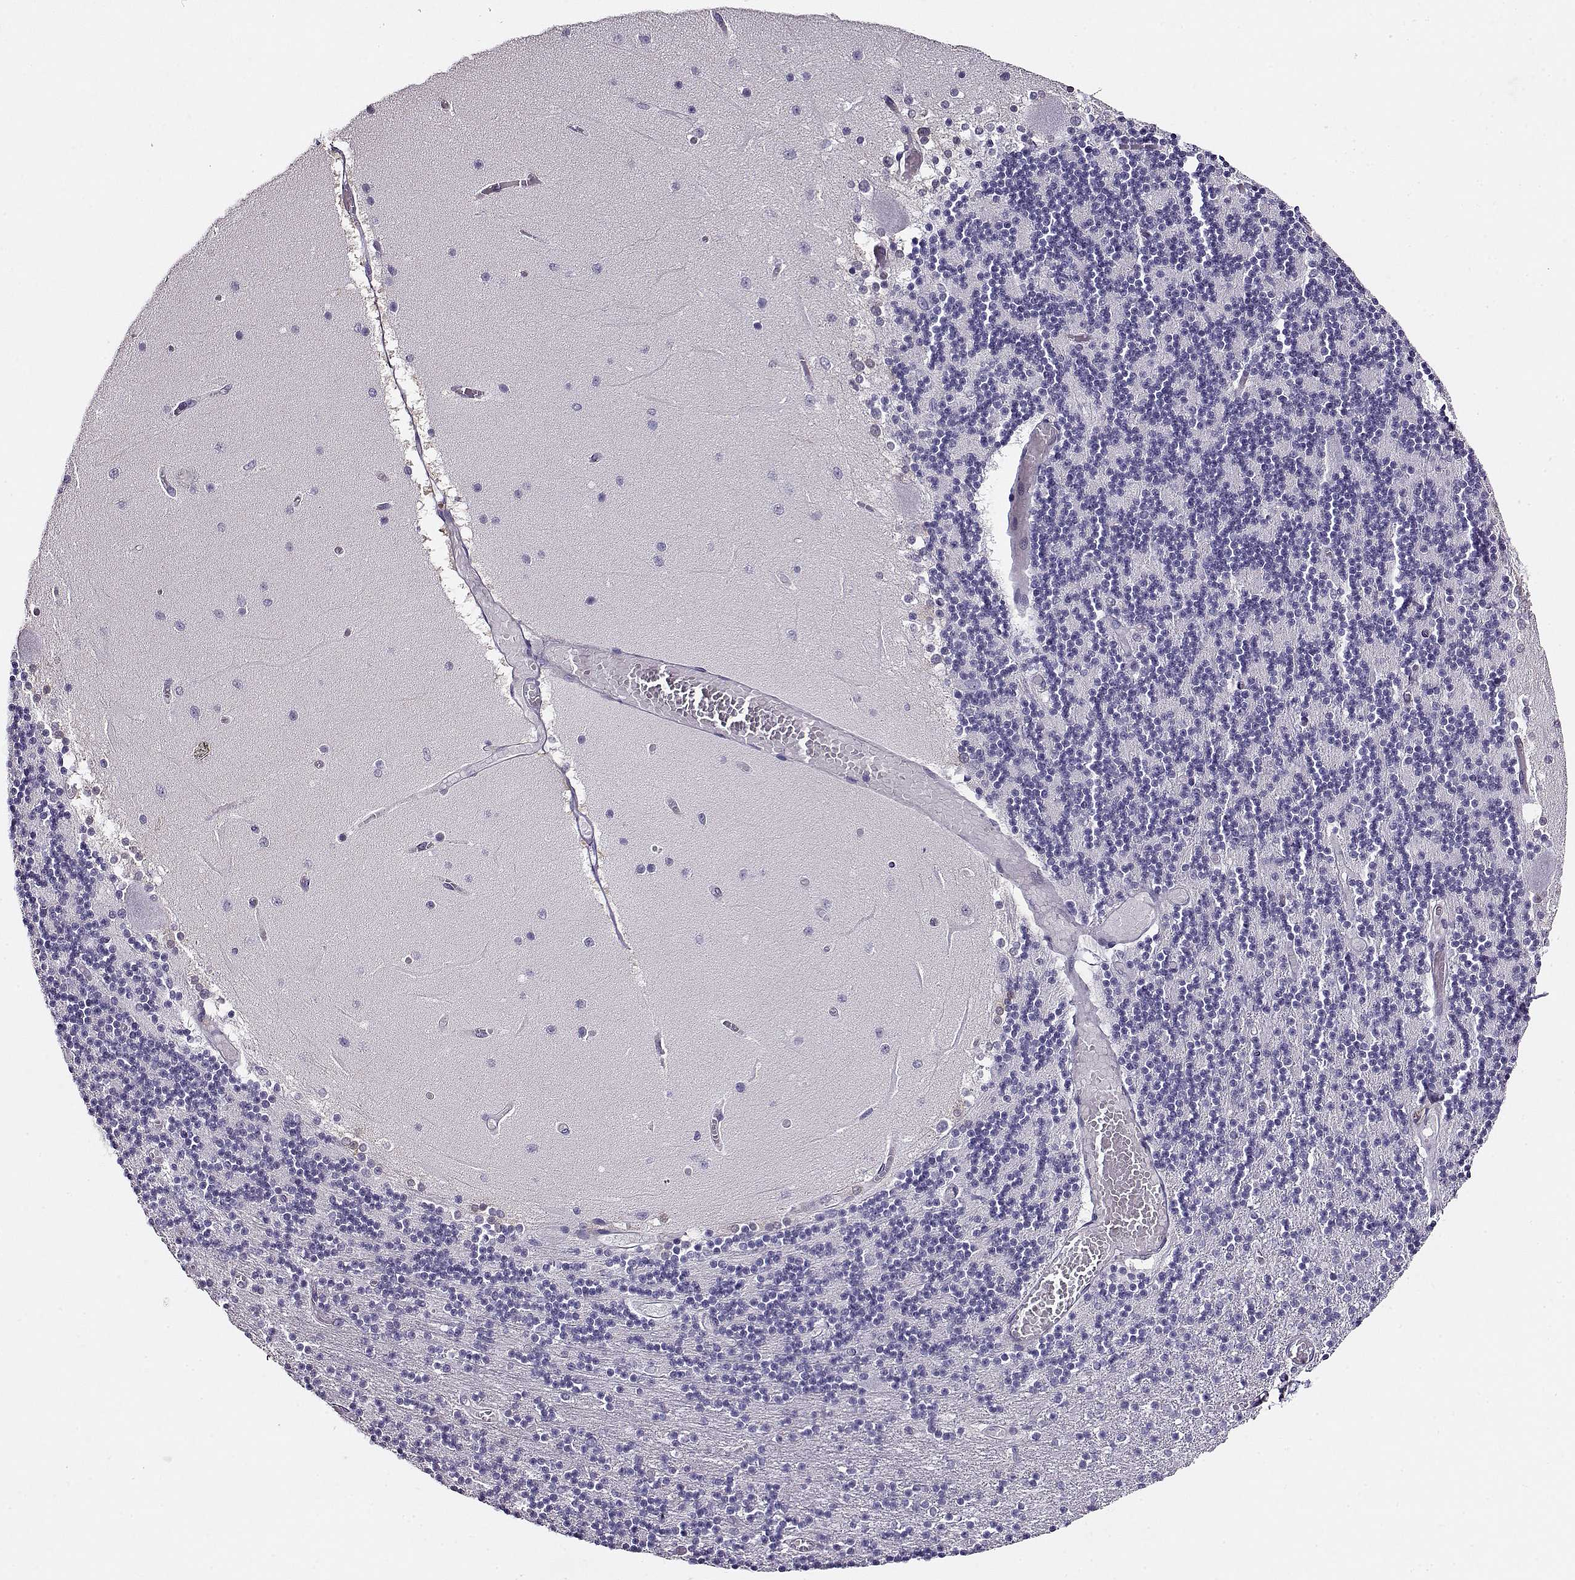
{"staining": {"intensity": "negative", "quantity": "none", "location": "none"}, "tissue": "cerebellum", "cell_type": "Cells in granular layer", "image_type": "normal", "snomed": [{"axis": "morphology", "description": "Normal tissue, NOS"}, {"axis": "topography", "description": "Cerebellum"}], "caption": "Immunohistochemistry (IHC) micrograph of benign cerebellum: human cerebellum stained with DAB exhibits no significant protein staining in cells in granular layer.", "gene": "CCR8", "patient": {"sex": "female", "age": 28}}